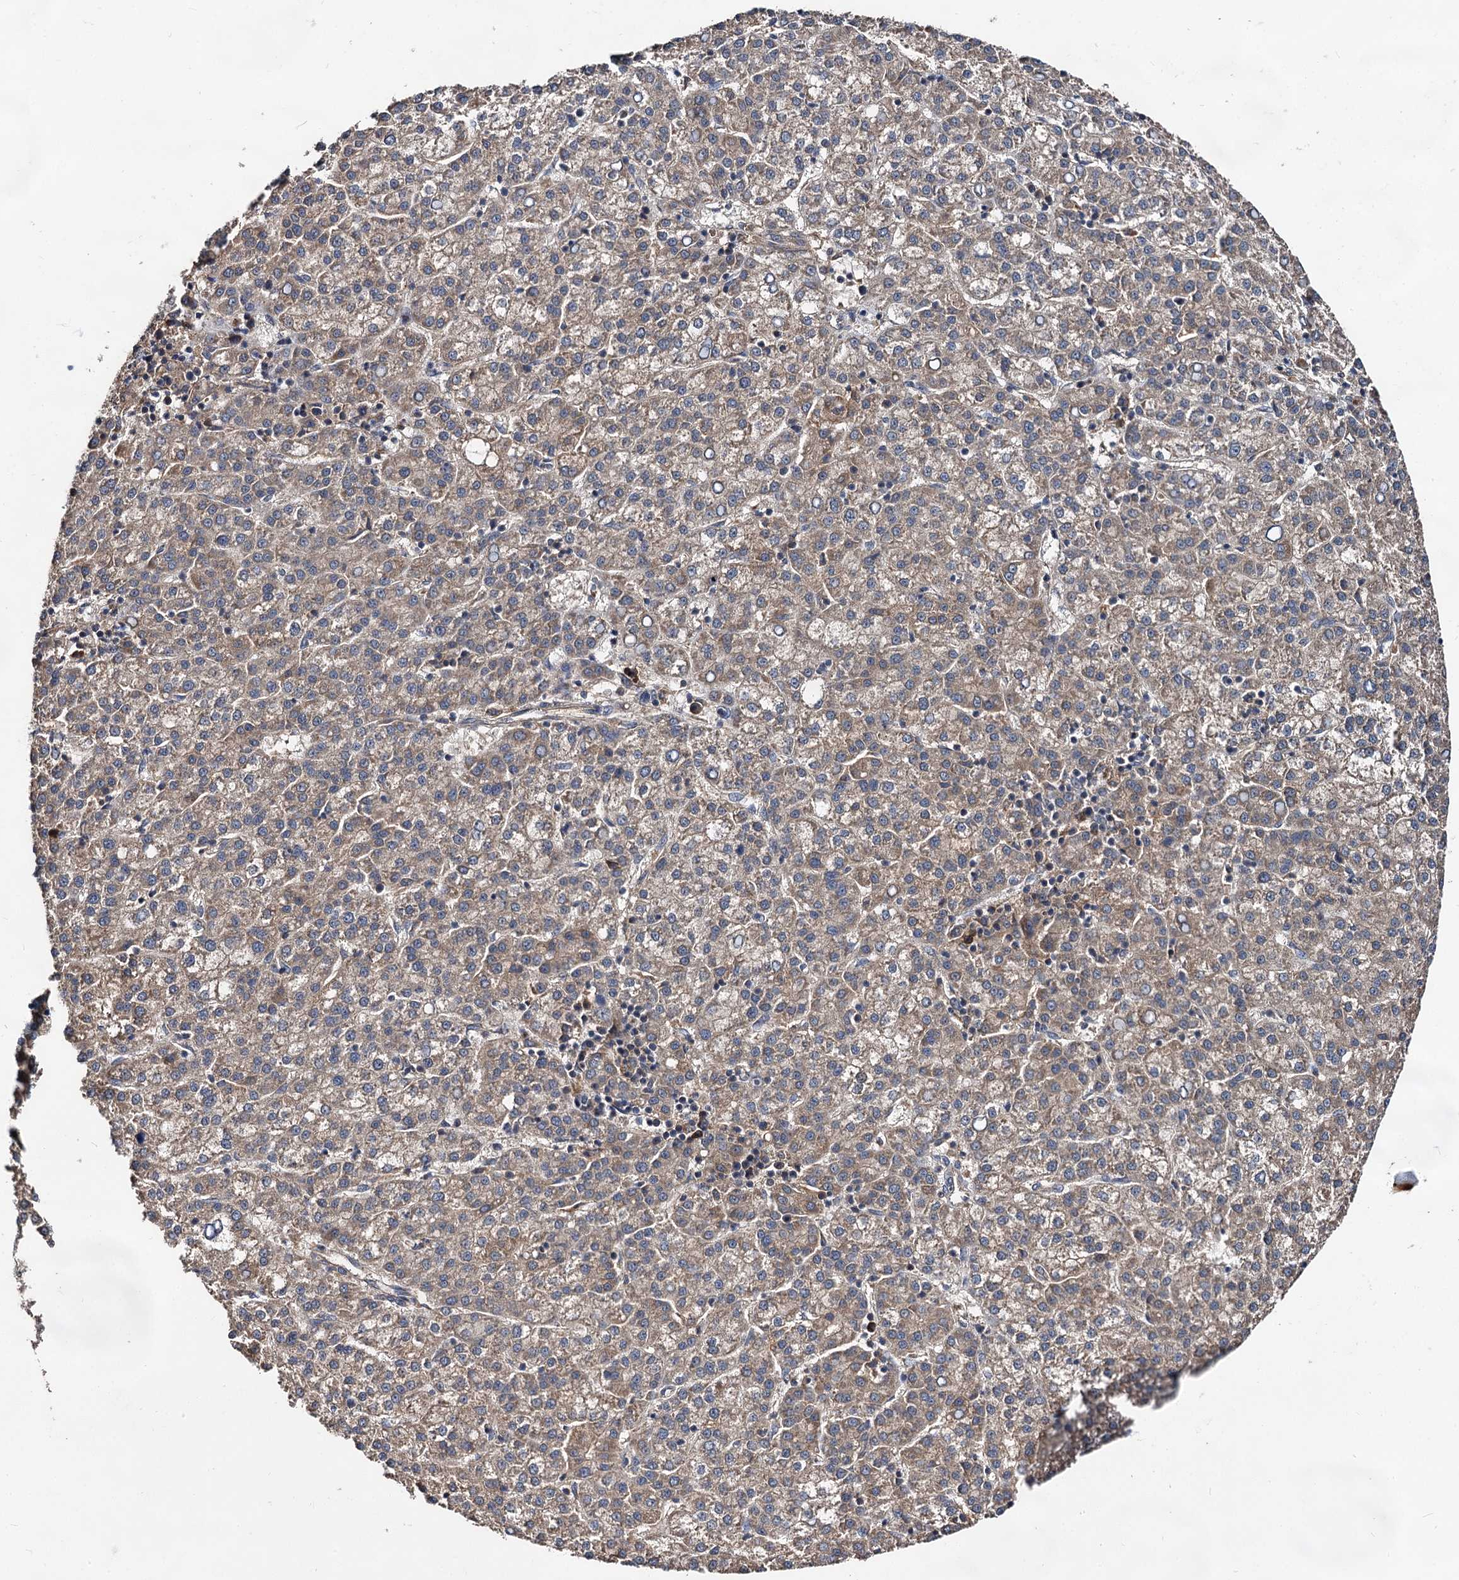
{"staining": {"intensity": "weak", "quantity": "25%-75%", "location": "cytoplasmic/membranous"}, "tissue": "liver cancer", "cell_type": "Tumor cells", "image_type": "cancer", "snomed": [{"axis": "morphology", "description": "Carcinoma, Hepatocellular, NOS"}, {"axis": "topography", "description": "Liver"}], "caption": "This is an image of immunohistochemistry (IHC) staining of liver hepatocellular carcinoma, which shows weak expression in the cytoplasmic/membranous of tumor cells.", "gene": "TEX9", "patient": {"sex": "female", "age": 58}}